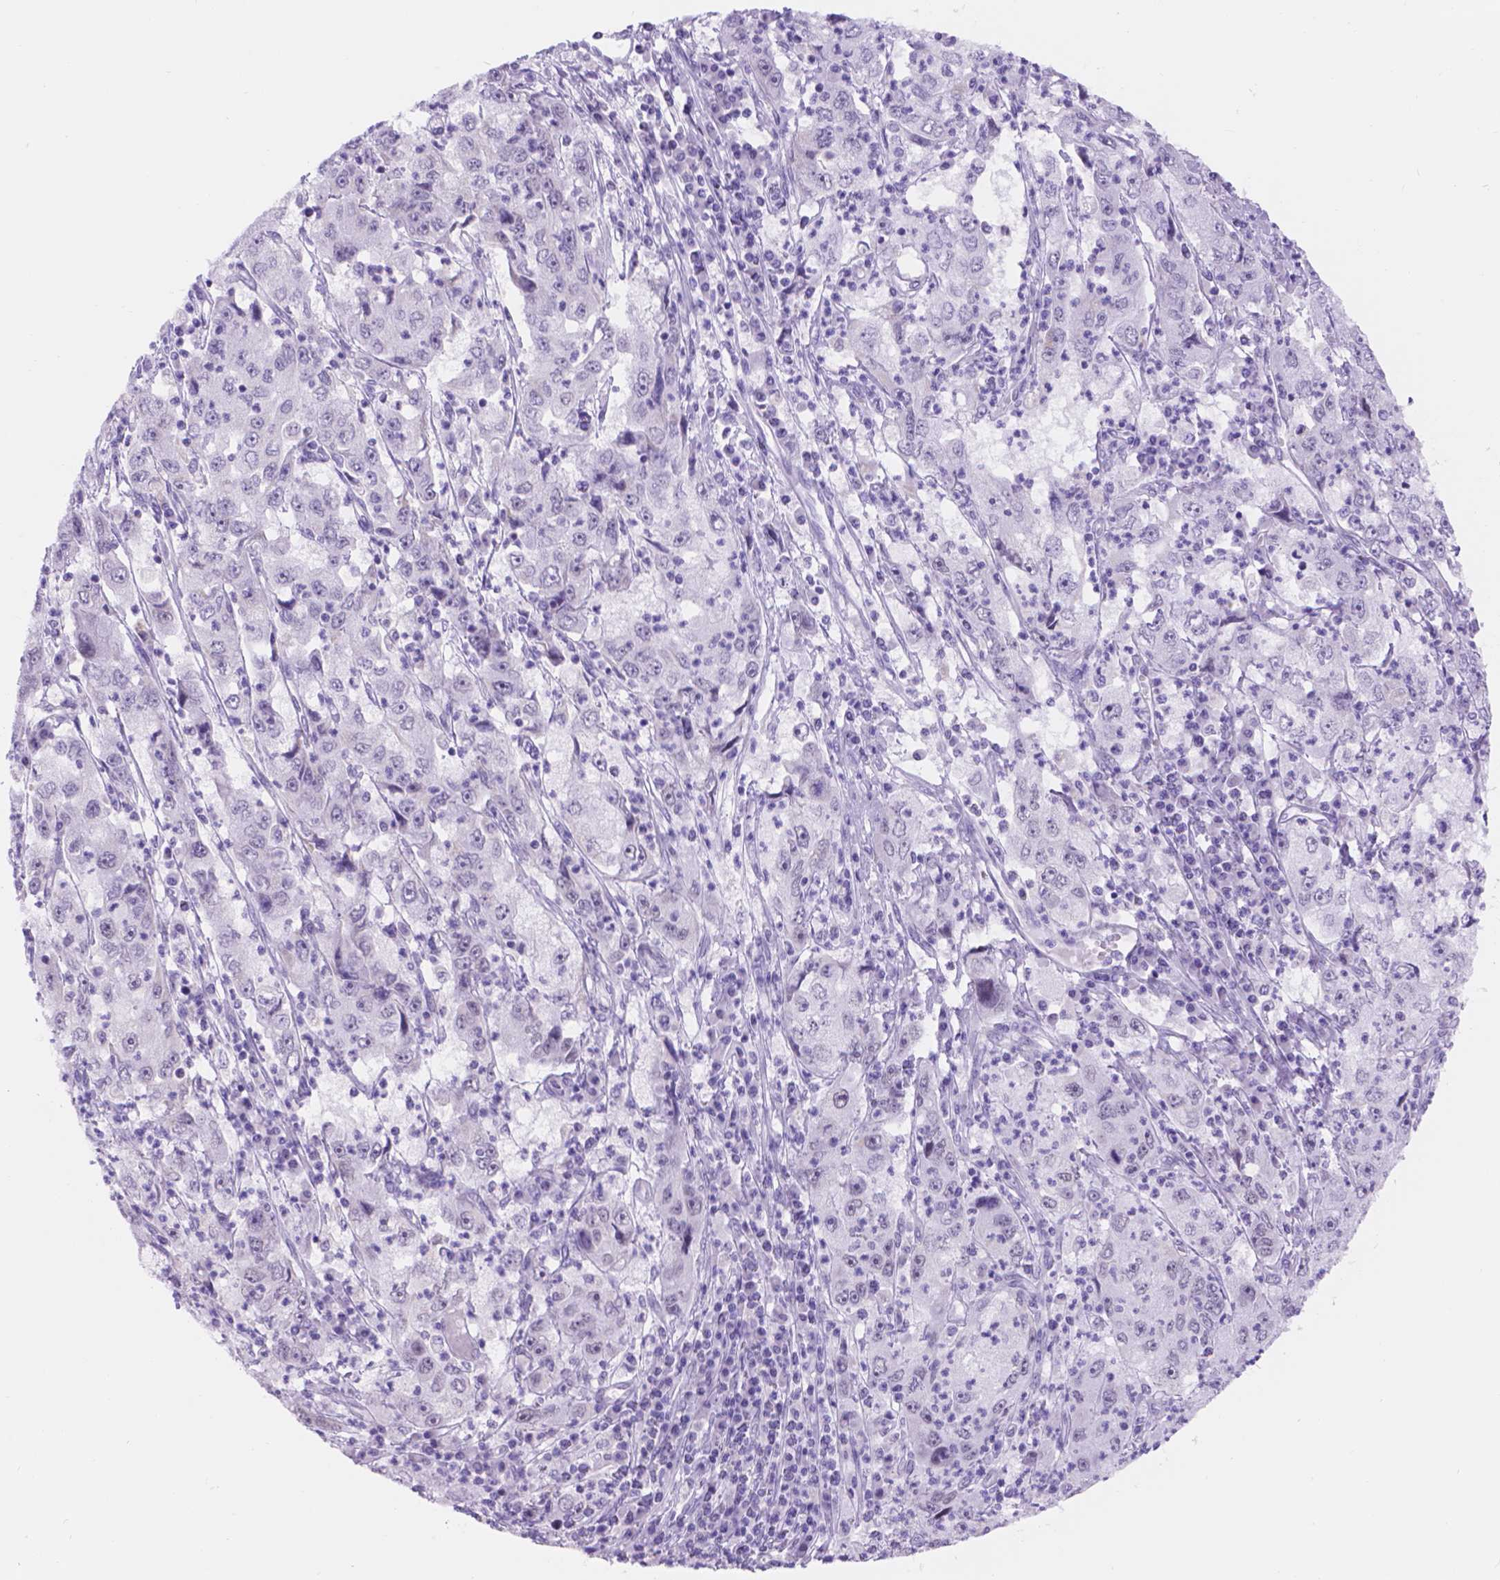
{"staining": {"intensity": "negative", "quantity": "none", "location": "none"}, "tissue": "cervical cancer", "cell_type": "Tumor cells", "image_type": "cancer", "snomed": [{"axis": "morphology", "description": "Squamous cell carcinoma, NOS"}, {"axis": "topography", "description": "Cervix"}], "caption": "High magnification brightfield microscopy of cervical cancer stained with DAB (3,3'-diaminobenzidine) (brown) and counterstained with hematoxylin (blue): tumor cells show no significant staining. (DAB (3,3'-diaminobenzidine) immunohistochemistry visualized using brightfield microscopy, high magnification).", "gene": "DCC", "patient": {"sex": "female", "age": 36}}